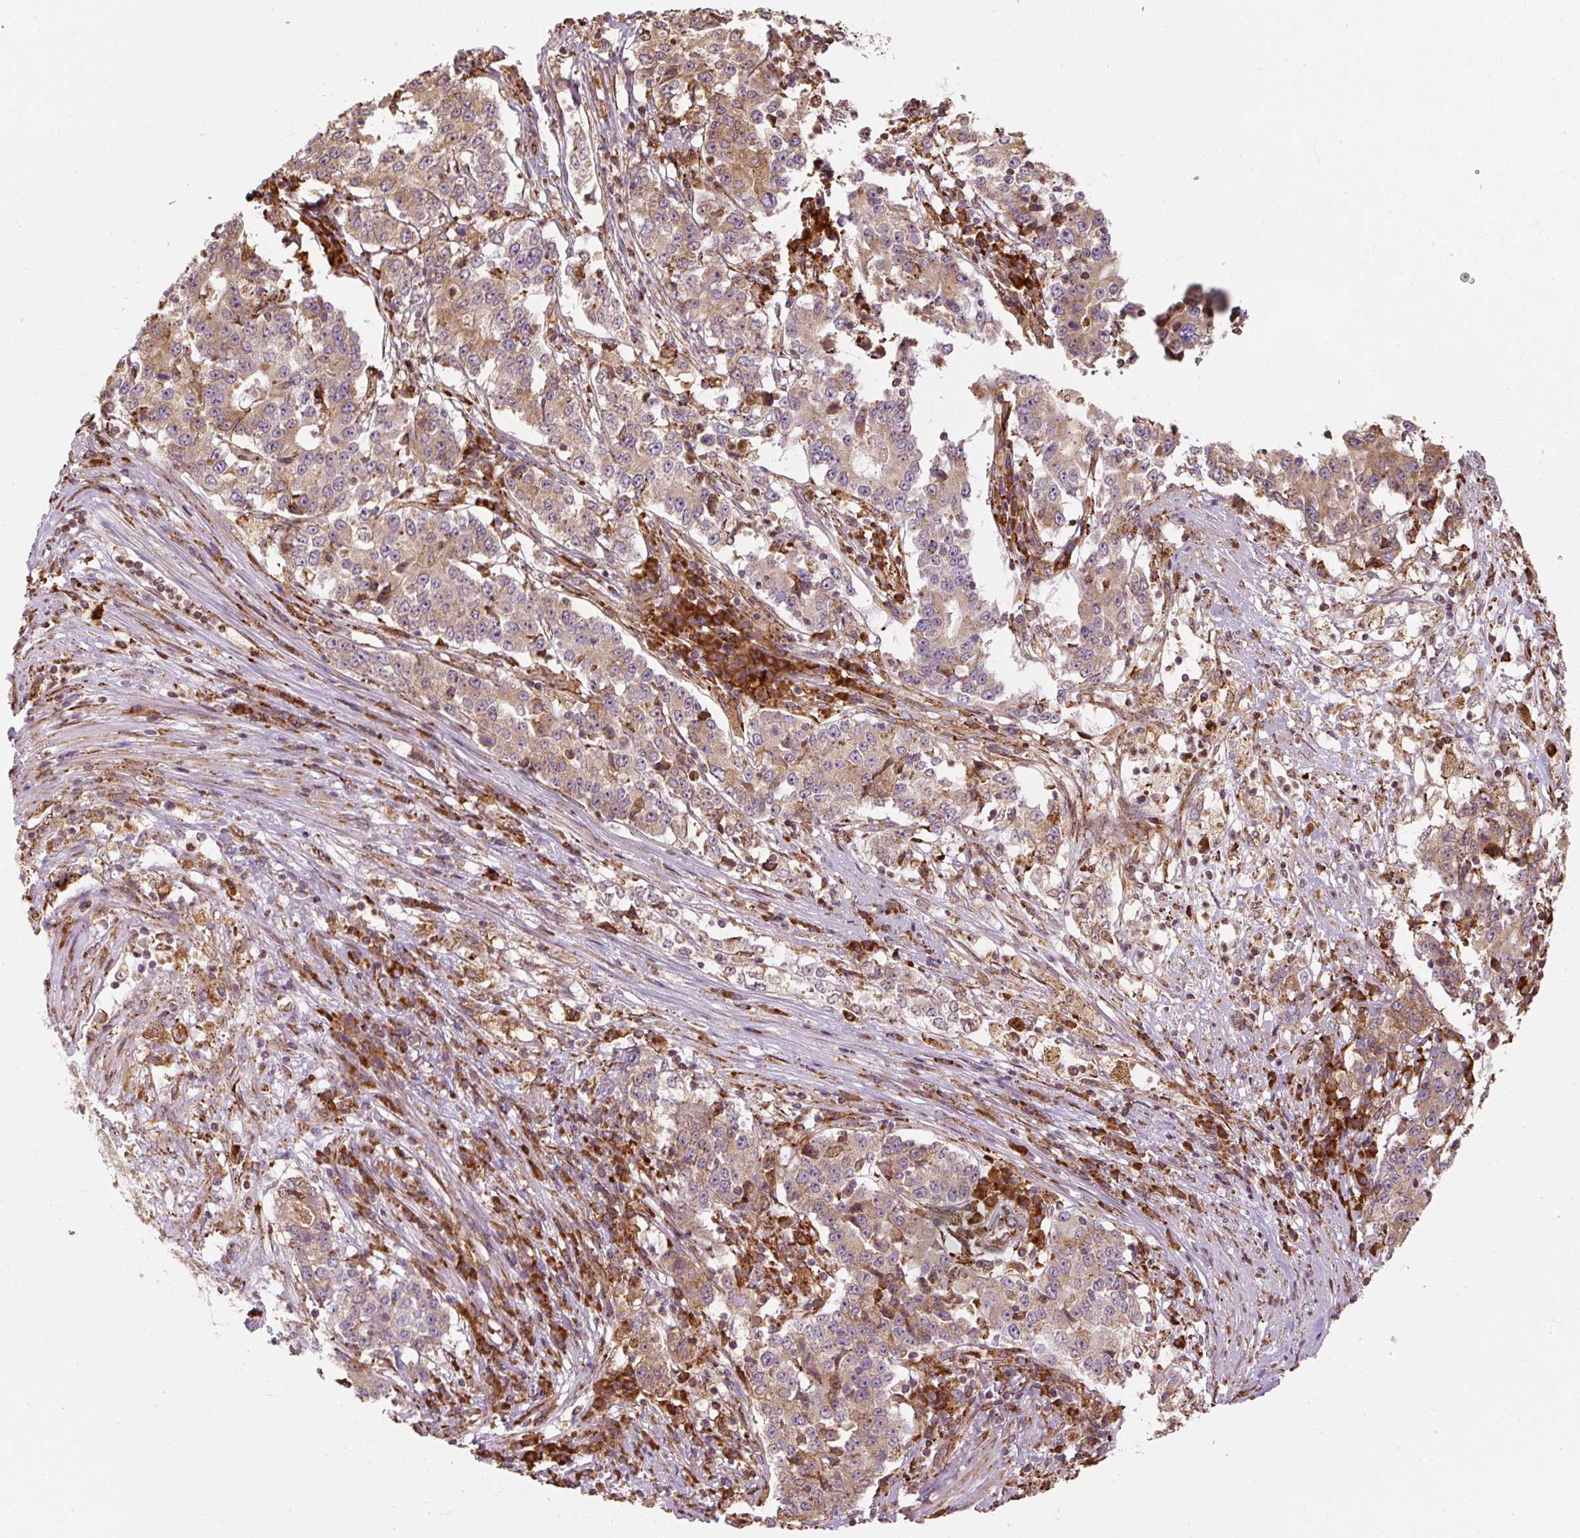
{"staining": {"intensity": "moderate", "quantity": ">75%", "location": "cytoplasmic/membranous"}, "tissue": "stomach cancer", "cell_type": "Tumor cells", "image_type": "cancer", "snomed": [{"axis": "morphology", "description": "Adenocarcinoma, NOS"}, {"axis": "topography", "description": "Stomach"}], "caption": "Tumor cells demonstrate moderate cytoplasmic/membranous expression in approximately >75% of cells in stomach adenocarcinoma.", "gene": "PRKCSH", "patient": {"sex": "male", "age": 59}}